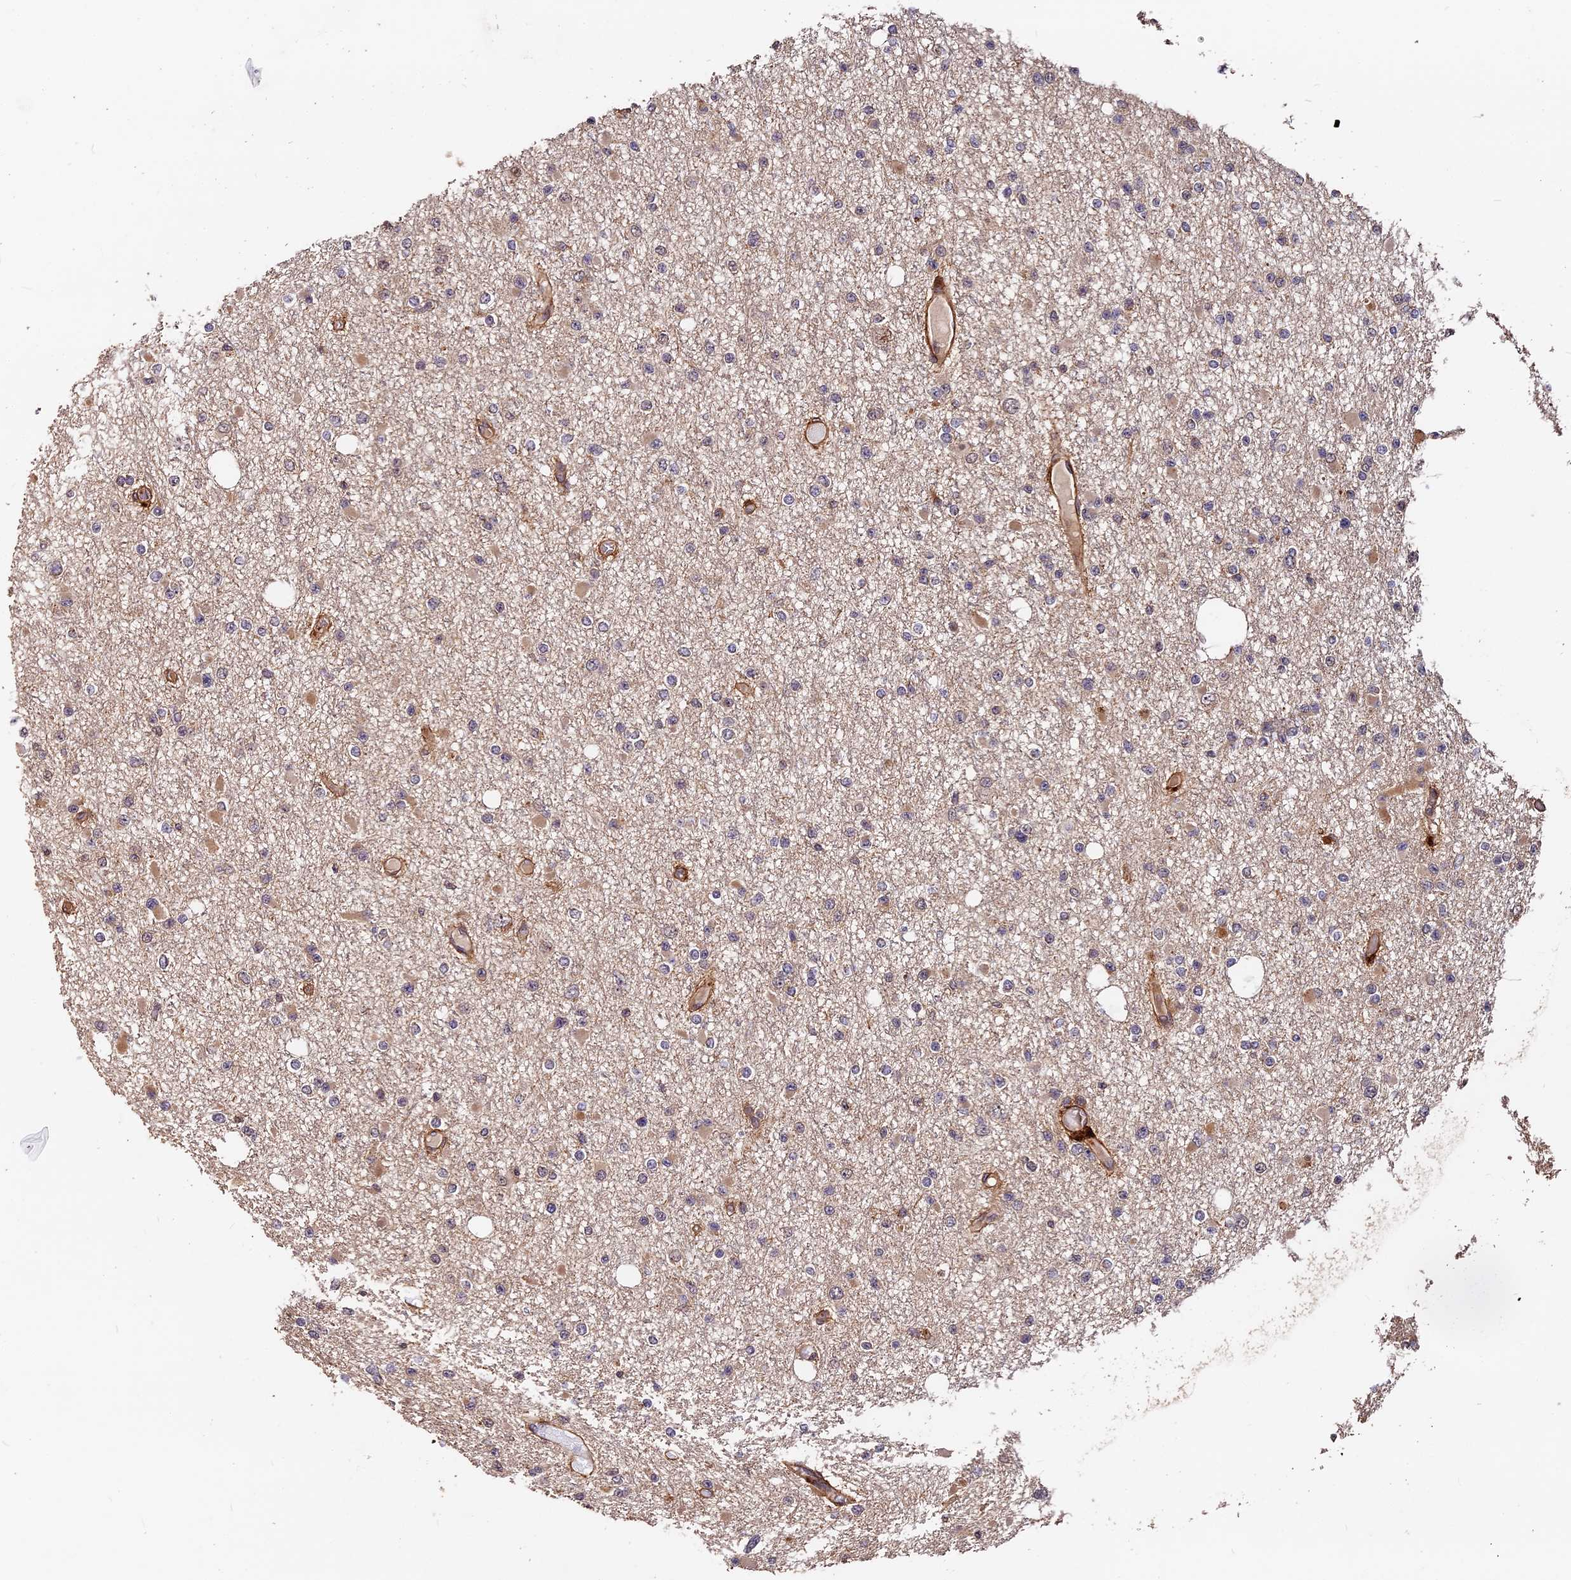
{"staining": {"intensity": "negative", "quantity": "none", "location": "none"}, "tissue": "glioma", "cell_type": "Tumor cells", "image_type": "cancer", "snomed": [{"axis": "morphology", "description": "Glioma, malignant, Low grade"}, {"axis": "topography", "description": "Brain"}], "caption": "Glioma stained for a protein using IHC exhibits no positivity tumor cells.", "gene": "MMP15", "patient": {"sex": "female", "age": 22}}